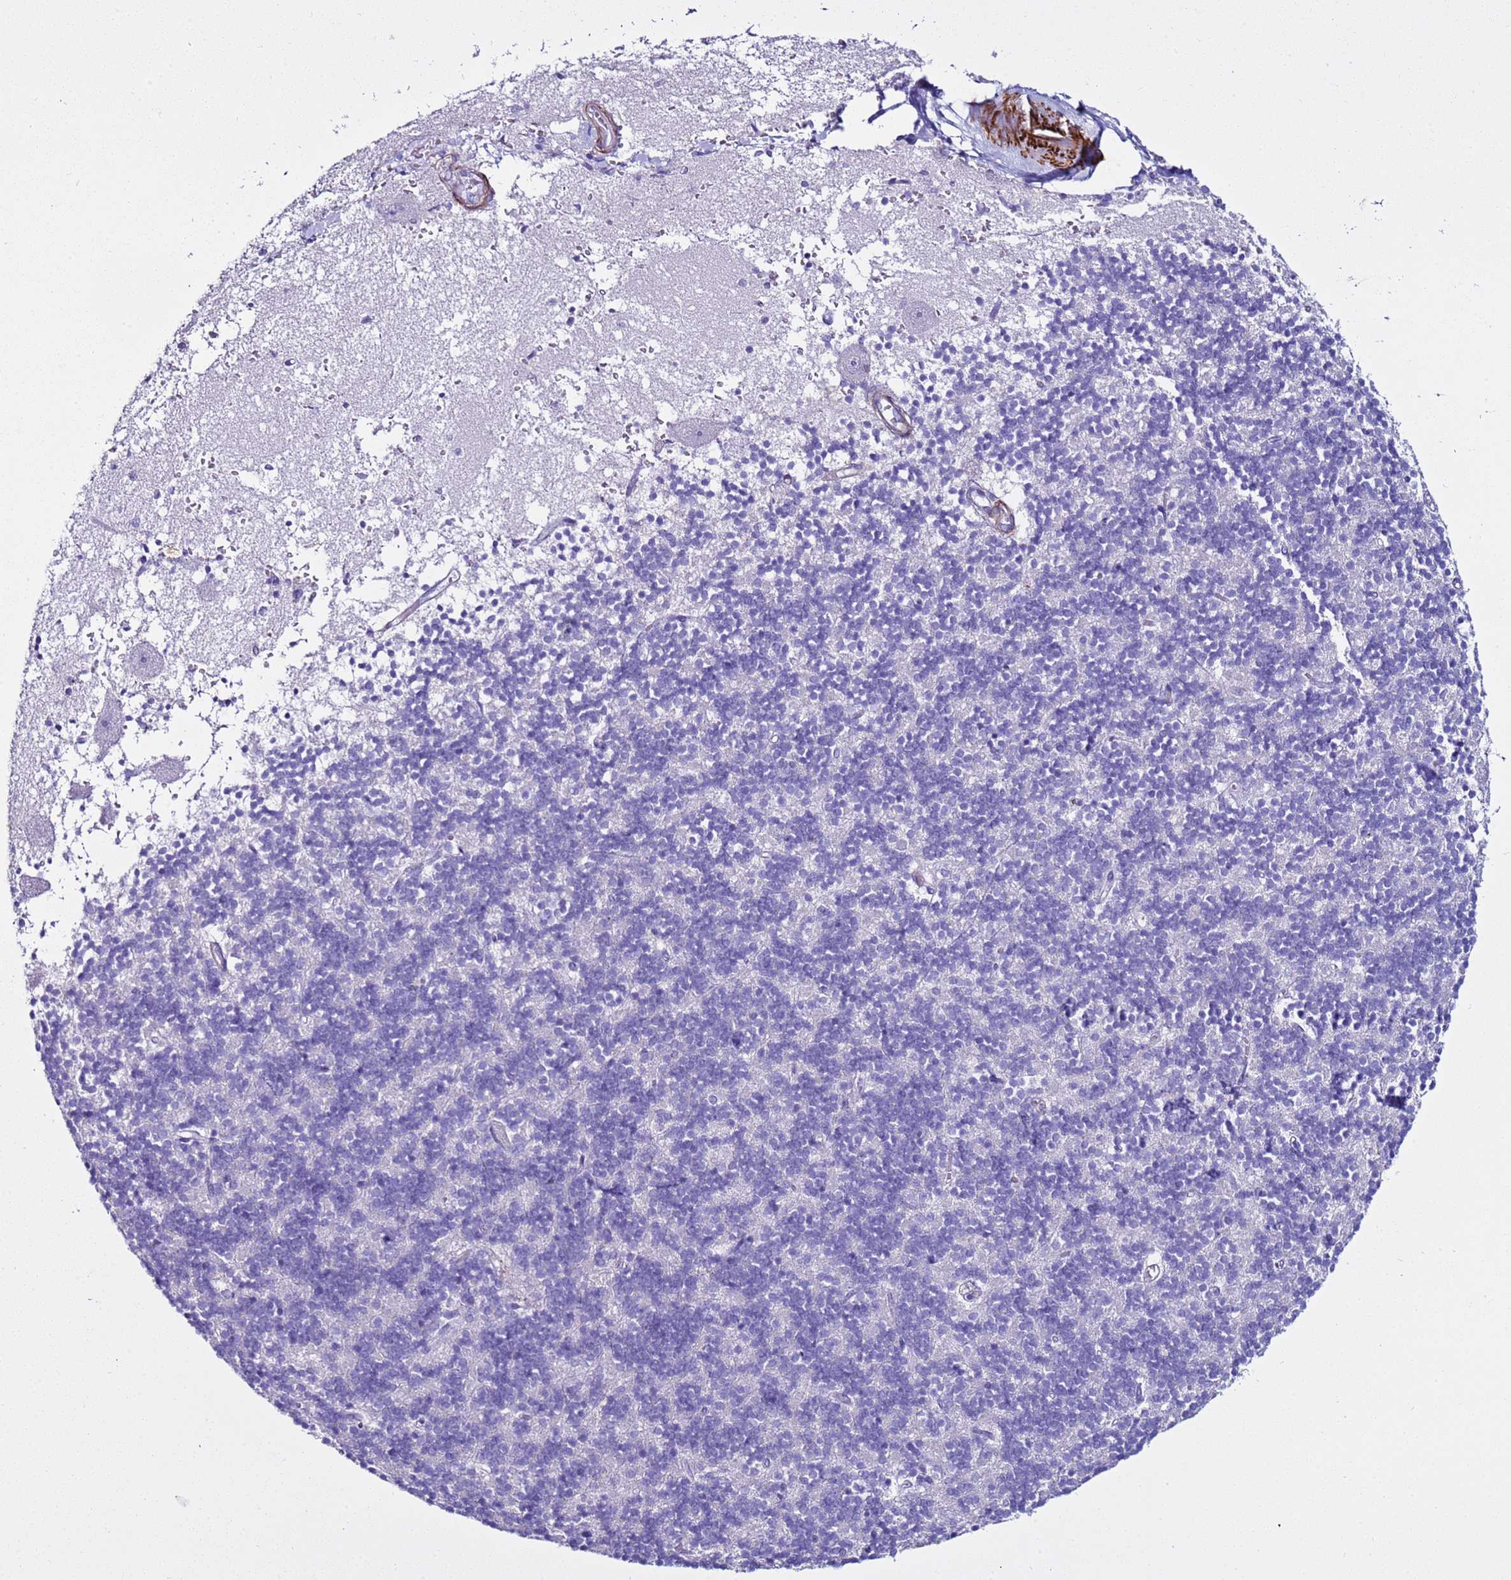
{"staining": {"intensity": "negative", "quantity": "none", "location": "none"}, "tissue": "cerebellum", "cell_type": "Cells in granular layer", "image_type": "normal", "snomed": [{"axis": "morphology", "description": "Normal tissue, NOS"}, {"axis": "topography", "description": "Cerebellum"}], "caption": "Cells in granular layer show no significant protein positivity in benign cerebellum.", "gene": "LCMT1", "patient": {"sex": "male", "age": 54}}